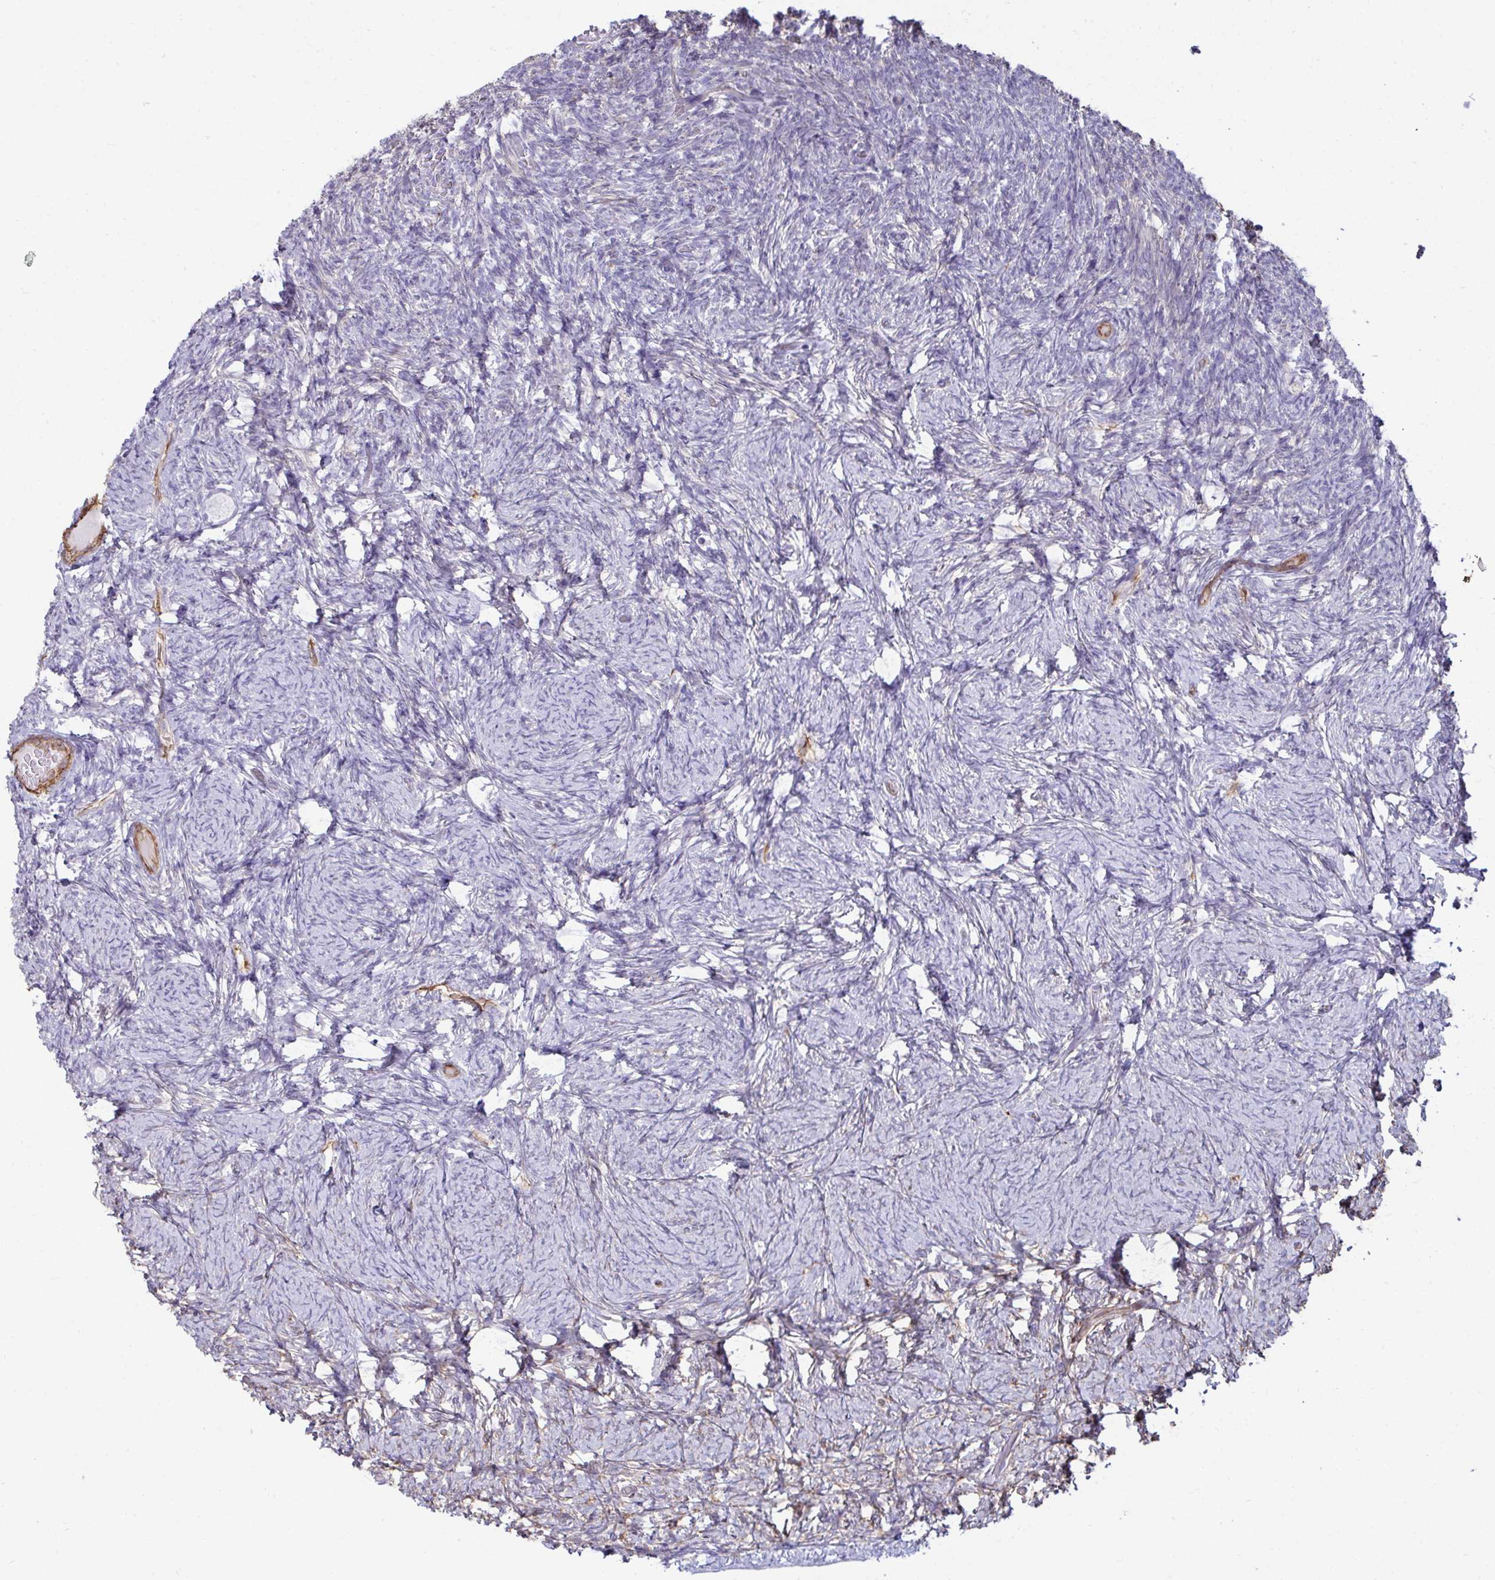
{"staining": {"intensity": "negative", "quantity": "none", "location": "none"}, "tissue": "ovary", "cell_type": "Follicle cells", "image_type": "normal", "snomed": [{"axis": "morphology", "description": "Normal tissue, NOS"}, {"axis": "topography", "description": "Ovary"}], "caption": "DAB (3,3'-diaminobenzidine) immunohistochemical staining of benign ovary displays no significant staining in follicle cells.", "gene": "UBL3", "patient": {"sex": "female", "age": 34}}